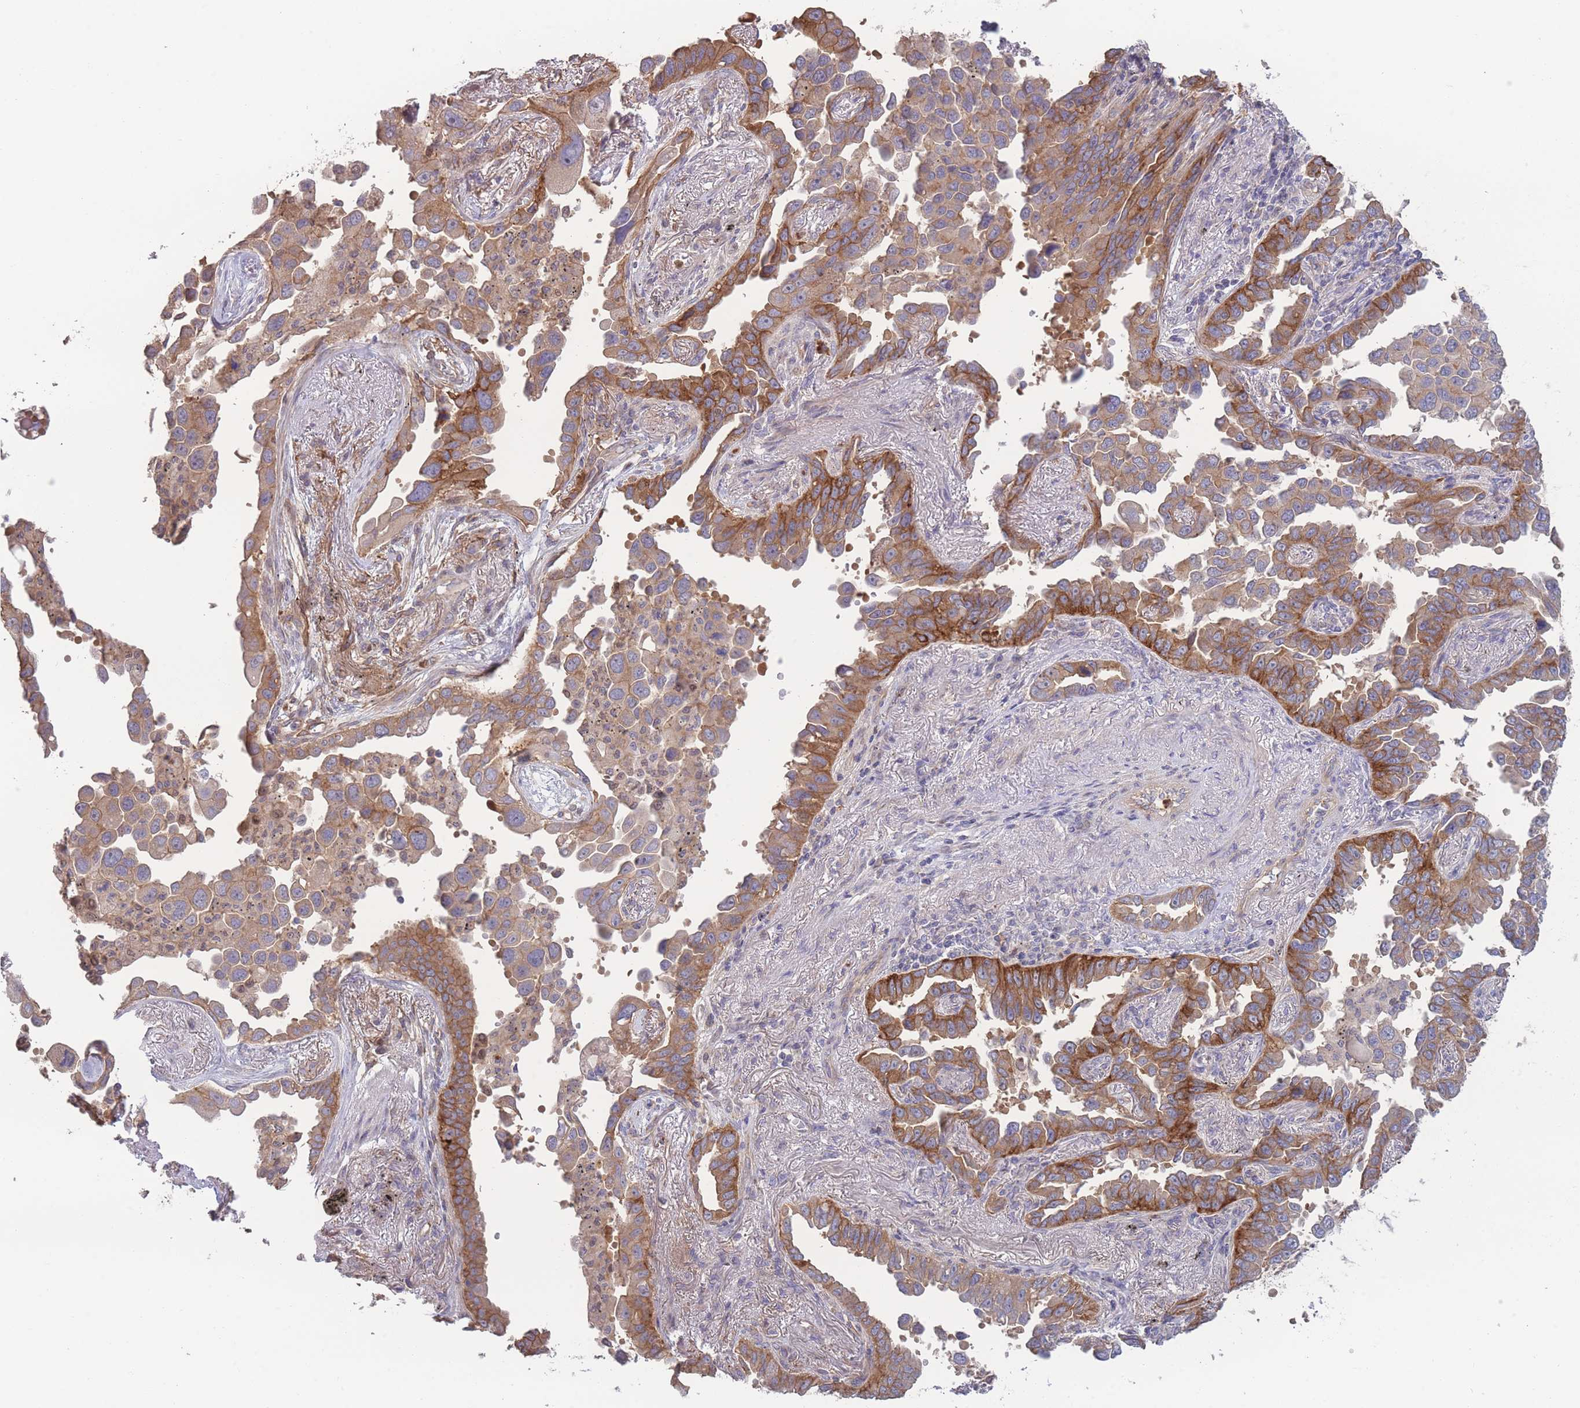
{"staining": {"intensity": "strong", "quantity": "25%-75%", "location": "cytoplasmic/membranous"}, "tissue": "lung cancer", "cell_type": "Tumor cells", "image_type": "cancer", "snomed": [{"axis": "morphology", "description": "Adenocarcinoma, NOS"}, {"axis": "topography", "description": "Lung"}], "caption": "This photomicrograph shows adenocarcinoma (lung) stained with immunohistochemistry (IHC) to label a protein in brown. The cytoplasmic/membranous of tumor cells show strong positivity for the protein. Nuclei are counter-stained blue.", "gene": "STEAP3", "patient": {"sex": "male", "age": 67}}